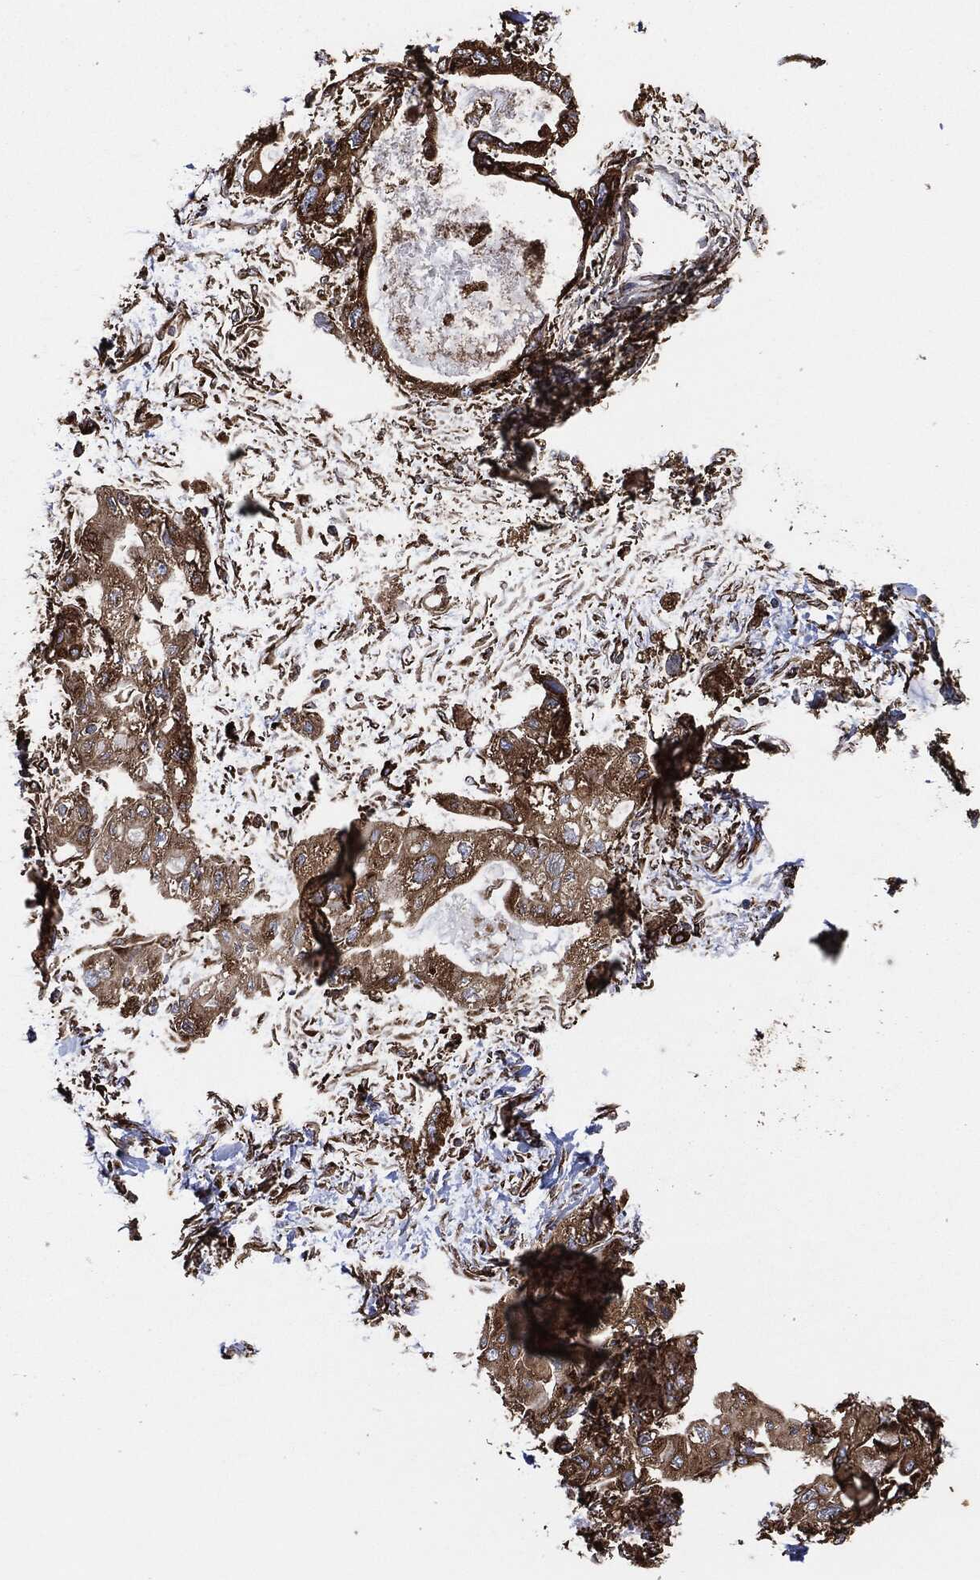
{"staining": {"intensity": "strong", "quantity": ">75%", "location": "cytoplasmic/membranous"}, "tissue": "pancreatic cancer", "cell_type": "Tumor cells", "image_type": "cancer", "snomed": [{"axis": "morphology", "description": "Adenocarcinoma, NOS"}, {"axis": "topography", "description": "Pancreas"}], "caption": "Adenocarcinoma (pancreatic) stained for a protein (brown) demonstrates strong cytoplasmic/membranous positive positivity in about >75% of tumor cells.", "gene": "AMFR", "patient": {"sex": "female", "age": 56}}